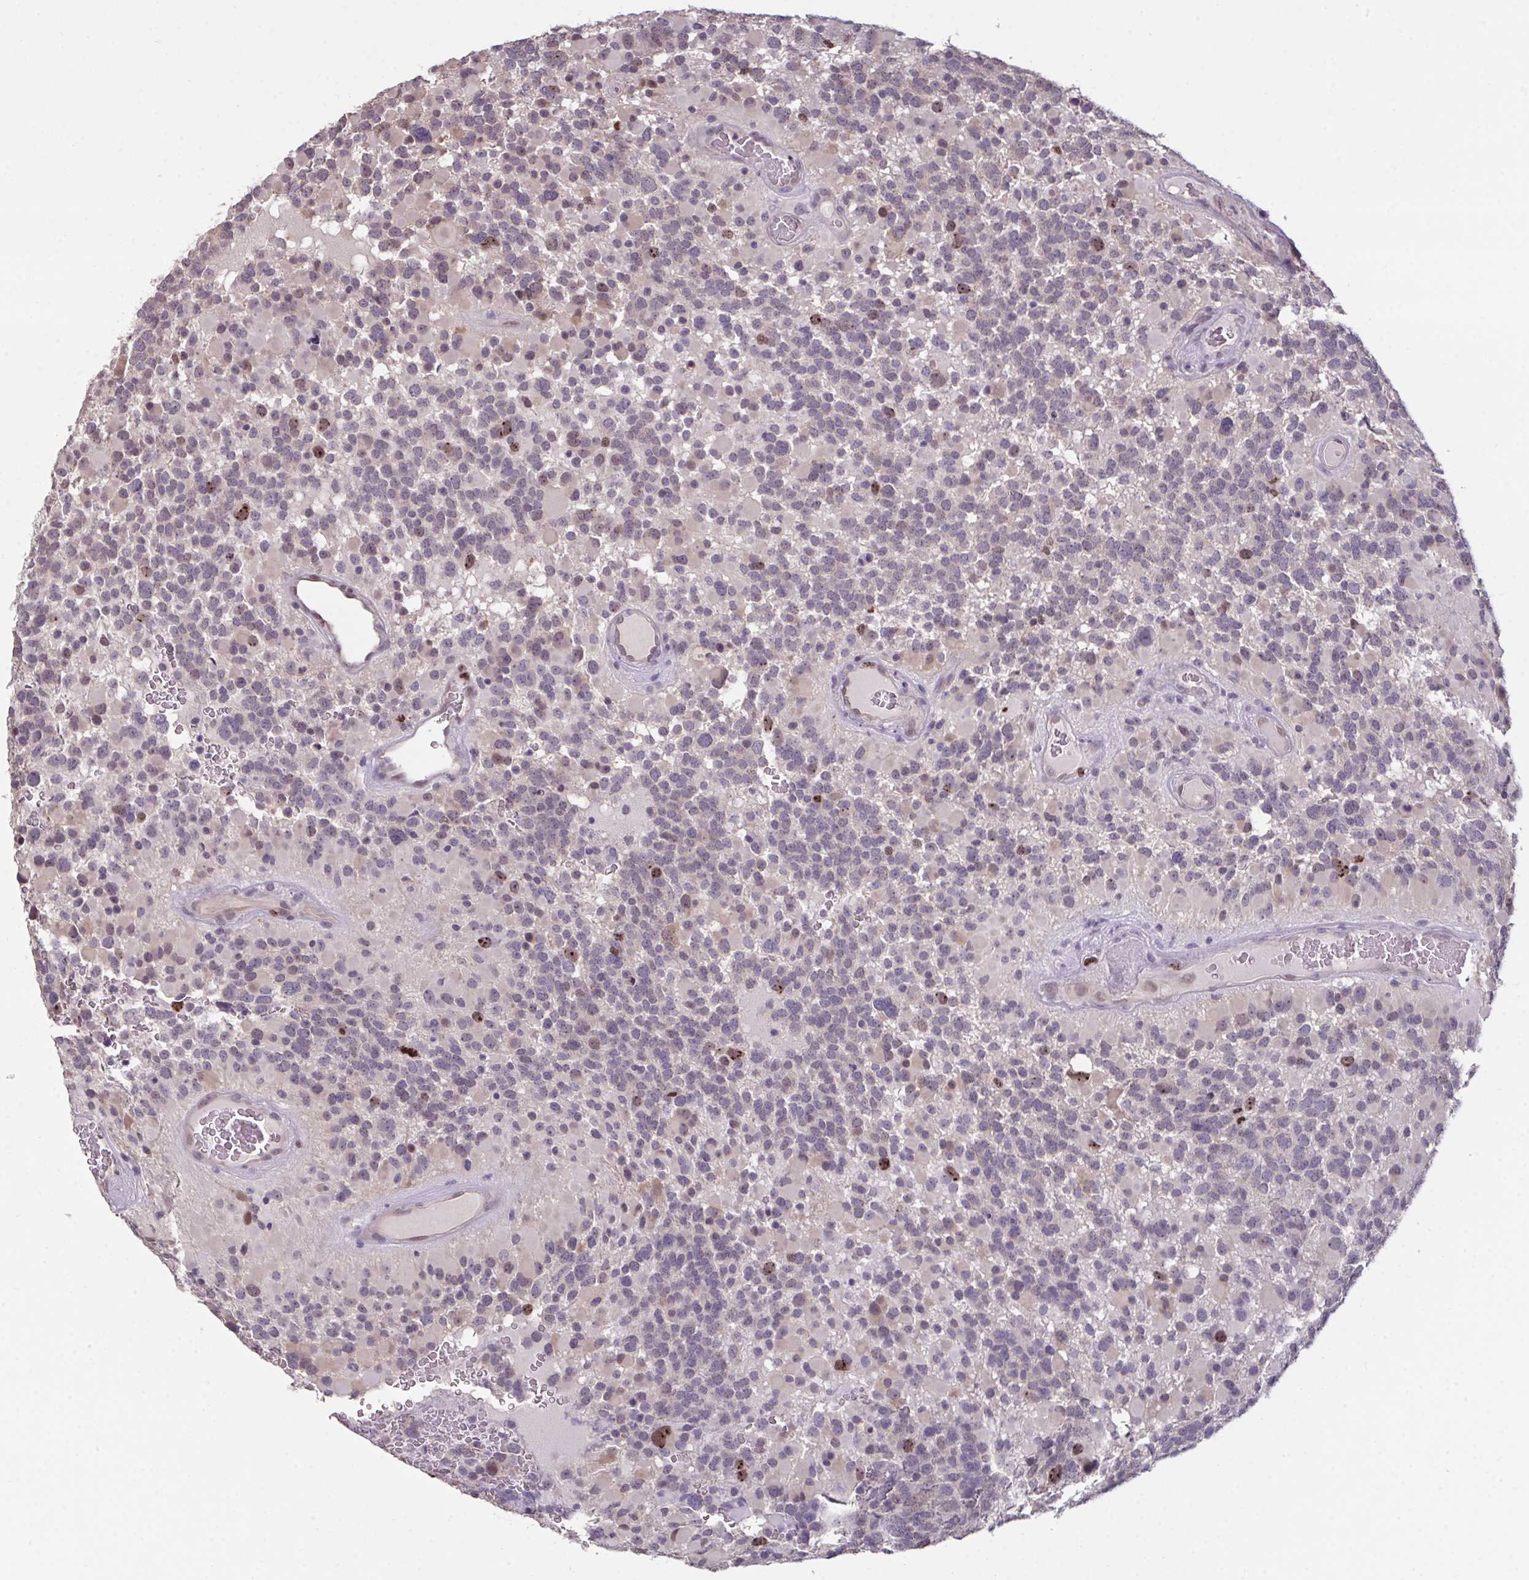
{"staining": {"intensity": "strong", "quantity": "<25%", "location": "nuclear"}, "tissue": "glioma", "cell_type": "Tumor cells", "image_type": "cancer", "snomed": [{"axis": "morphology", "description": "Glioma, malignant, High grade"}, {"axis": "topography", "description": "Brain"}], "caption": "The histopathology image exhibits staining of malignant glioma (high-grade), revealing strong nuclear protein staining (brown color) within tumor cells. (Stains: DAB (3,3'-diaminobenzidine) in brown, nuclei in blue, Microscopy: brightfield microscopy at high magnification).", "gene": "SETD7", "patient": {"sex": "female", "age": 40}}